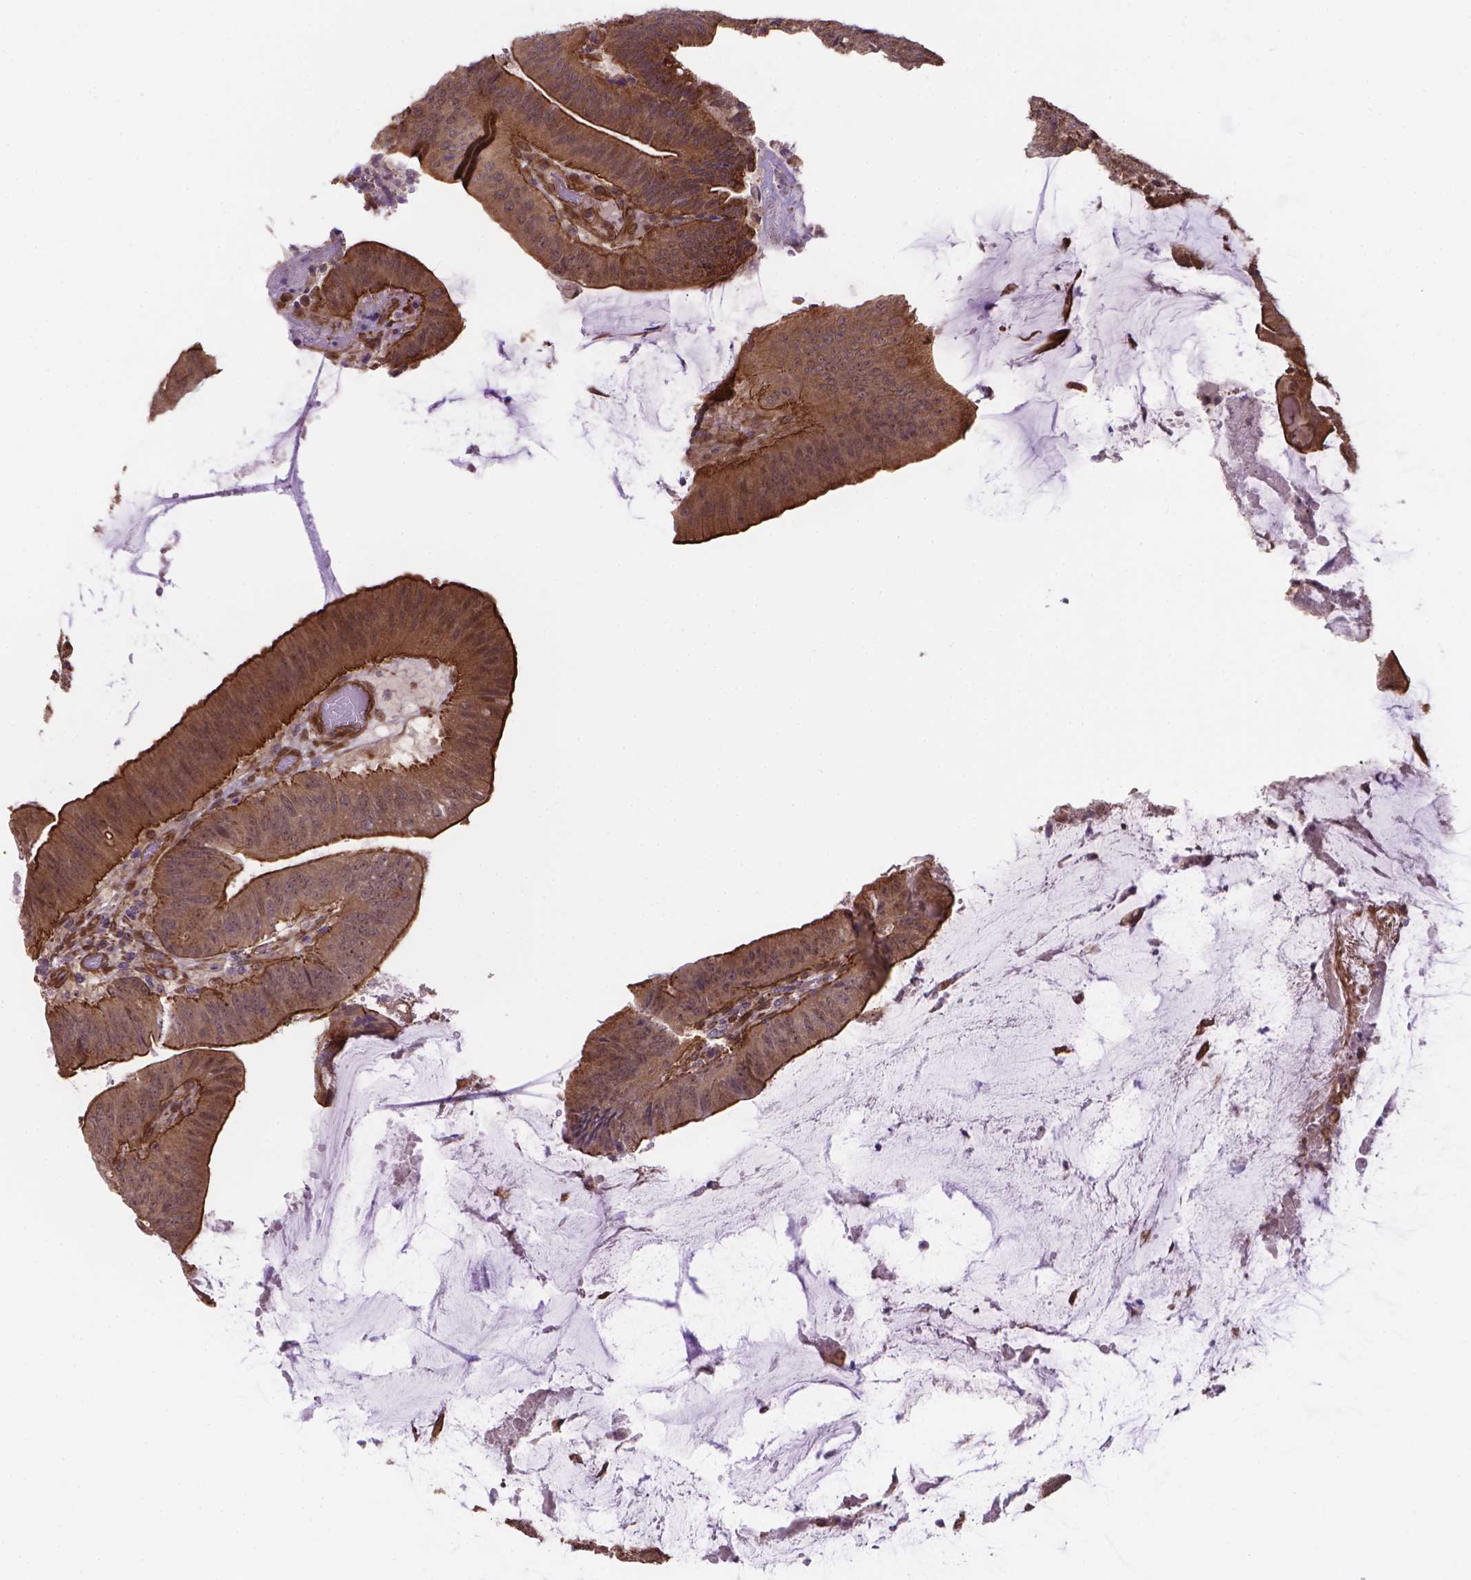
{"staining": {"intensity": "moderate", "quantity": ">75%", "location": "cytoplasmic/membranous"}, "tissue": "colorectal cancer", "cell_type": "Tumor cells", "image_type": "cancer", "snomed": [{"axis": "morphology", "description": "Adenocarcinoma, NOS"}, {"axis": "topography", "description": "Colon"}], "caption": "About >75% of tumor cells in adenocarcinoma (colorectal) reveal moderate cytoplasmic/membranous protein expression as visualized by brown immunohistochemical staining.", "gene": "YAP1", "patient": {"sex": "female", "age": 43}}